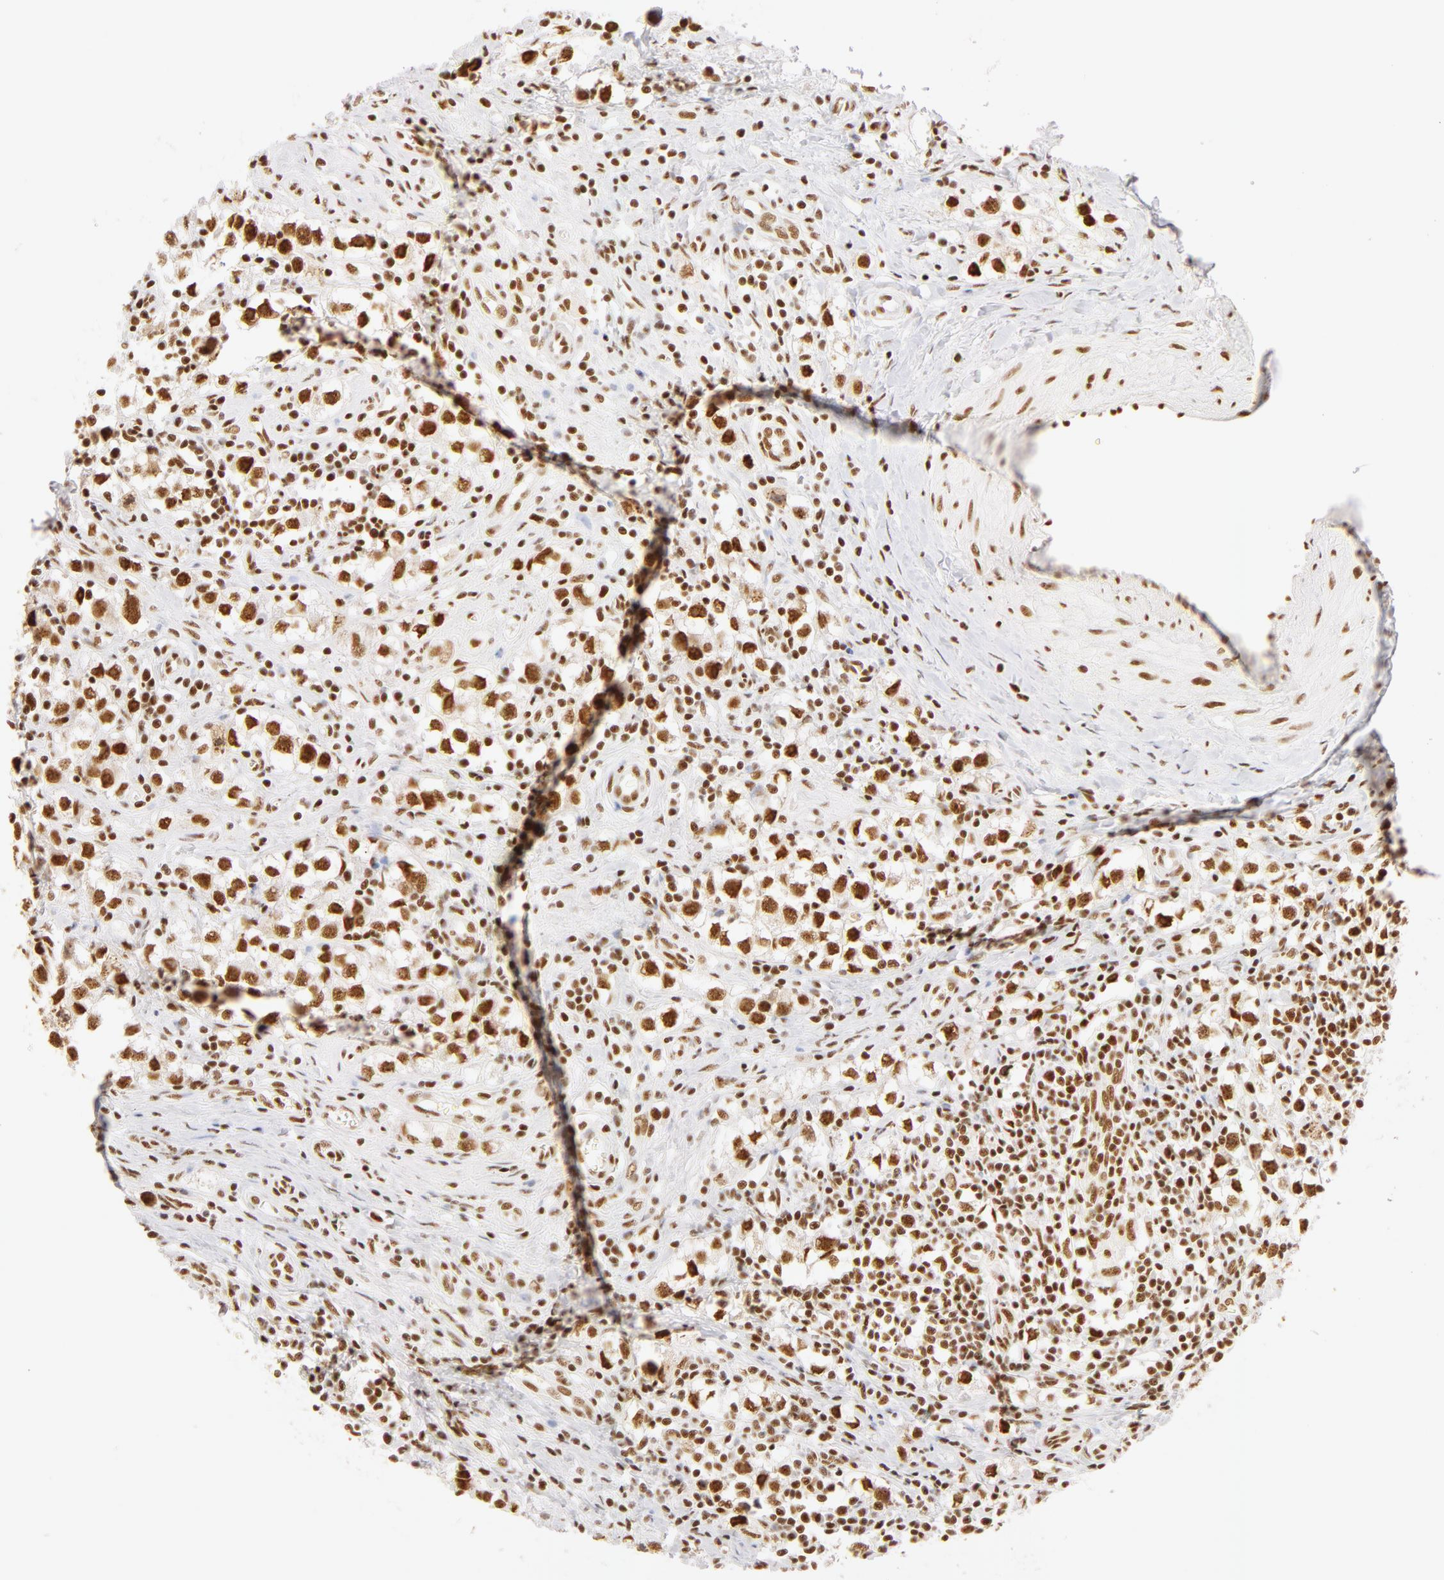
{"staining": {"intensity": "moderate", "quantity": ">75%", "location": "nuclear"}, "tissue": "testis cancer", "cell_type": "Tumor cells", "image_type": "cancer", "snomed": [{"axis": "morphology", "description": "Seminoma, NOS"}, {"axis": "topography", "description": "Testis"}], "caption": "This is an image of immunohistochemistry (IHC) staining of seminoma (testis), which shows moderate staining in the nuclear of tumor cells.", "gene": "RBM39", "patient": {"sex": "male", "age": 35}}